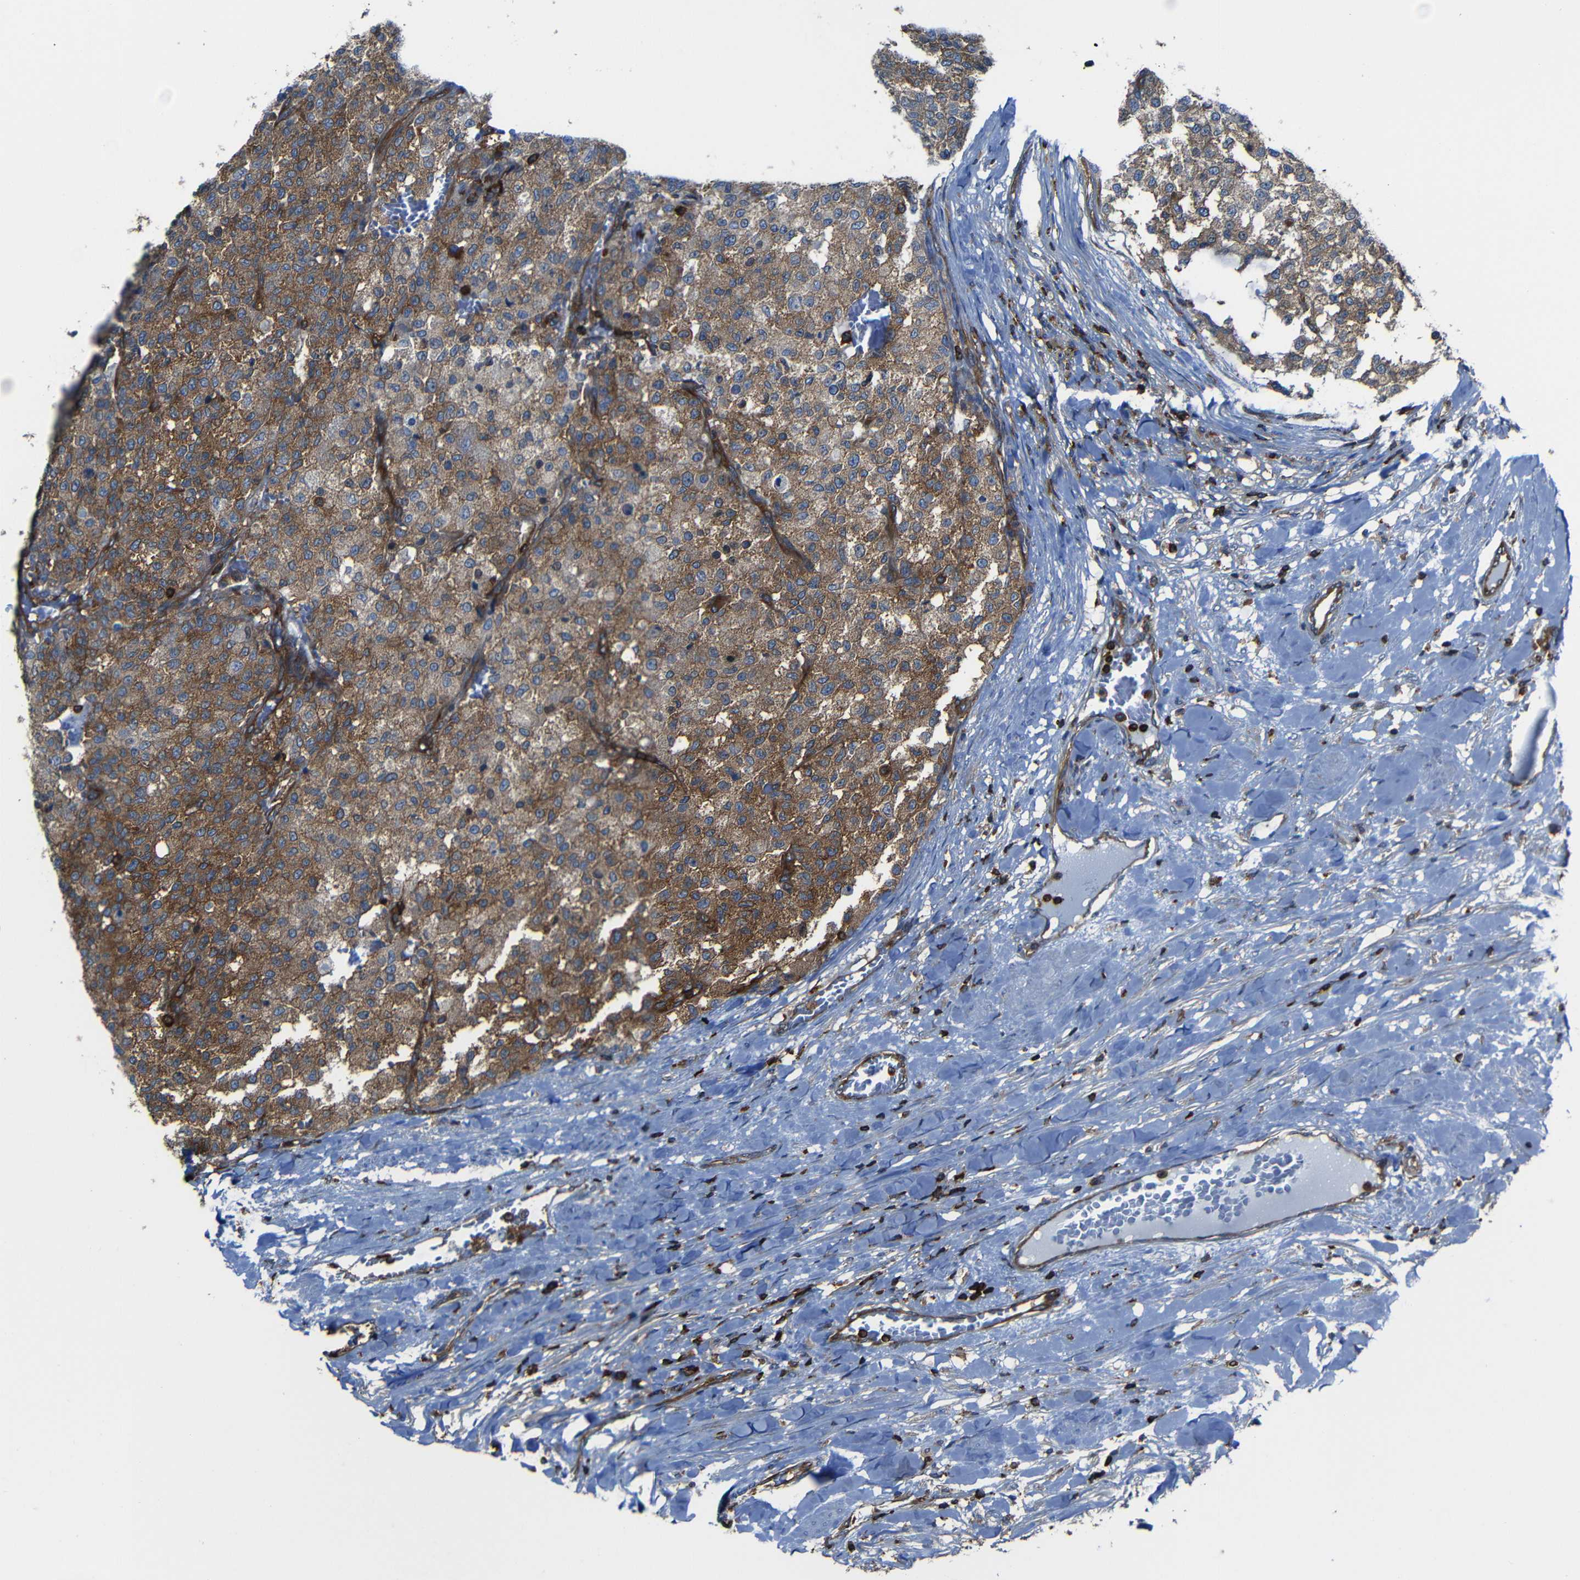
{"staining": {"intensity": "moderate", "quantity": ">75%", "location": "cytoplasmic/membranous"}, "tissue": "testis cancer", "cell_type": "Tumor cells", "image_type": "cancer", "snomed": [{"axis": "morphology", "description": "Seminoma, NOS"}, {"axis": "topography", "description": "Testis"}], "caption": "An immunohistochemistry (IHC) photomicrograph of tumor tissue is shown. Protein staining in brown highlights moderate cytoplasmic/membranous positivity in testis cancer within tumor cells.", "gene": "ARHGEF1", "patient": {"sex": "male", "age": 59}}